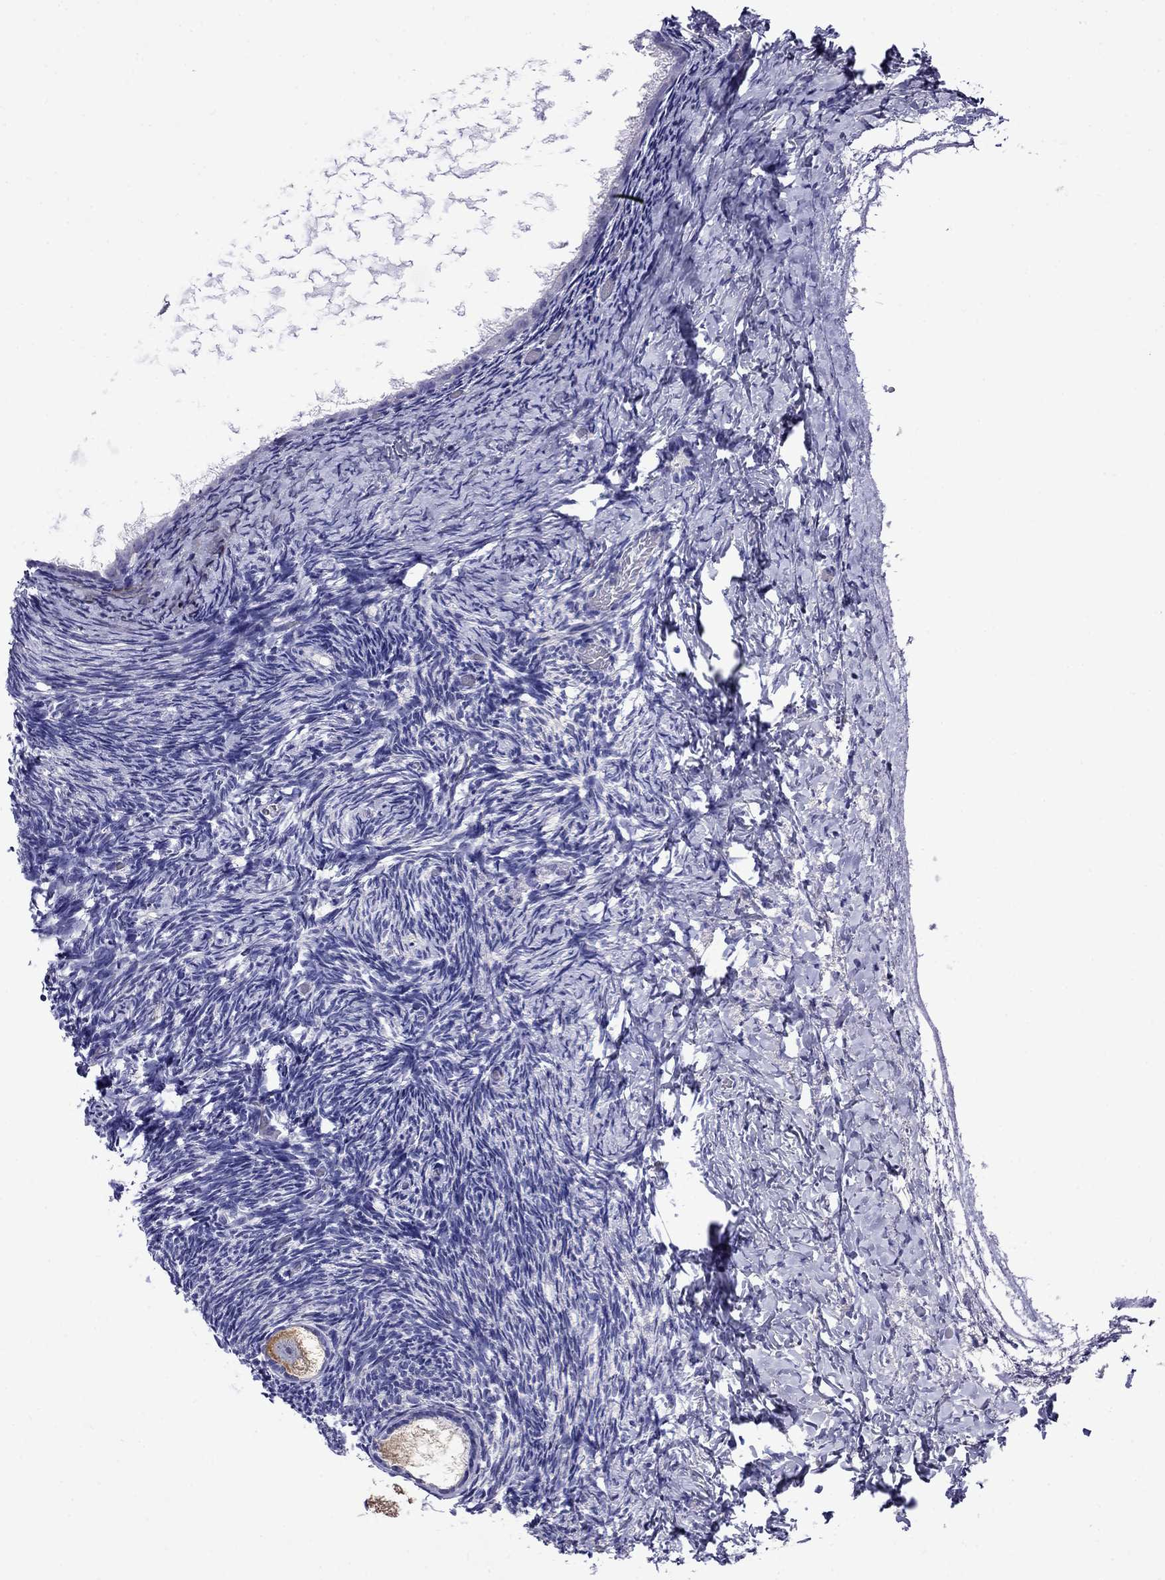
{"staining": {"intensity": "moderate", "quantity": "25%-75%", "location": "cytoplasmic/membranous"}, "tissue": "ovary", "cell_type": "Follicle cells", "image_type": "normal", "snomed": [{"axis": "morphology", "description": "Normal tissue, NOS"}, {"axis": "topography", "description": "Ovary"}], "caption": "A brown stain highlights moderate cytoplasmic/membranous positivity of a protein in follicle cells of benign ovary.", "gene": "SCG2", "patient": {"sex": "female", "age": 39}}